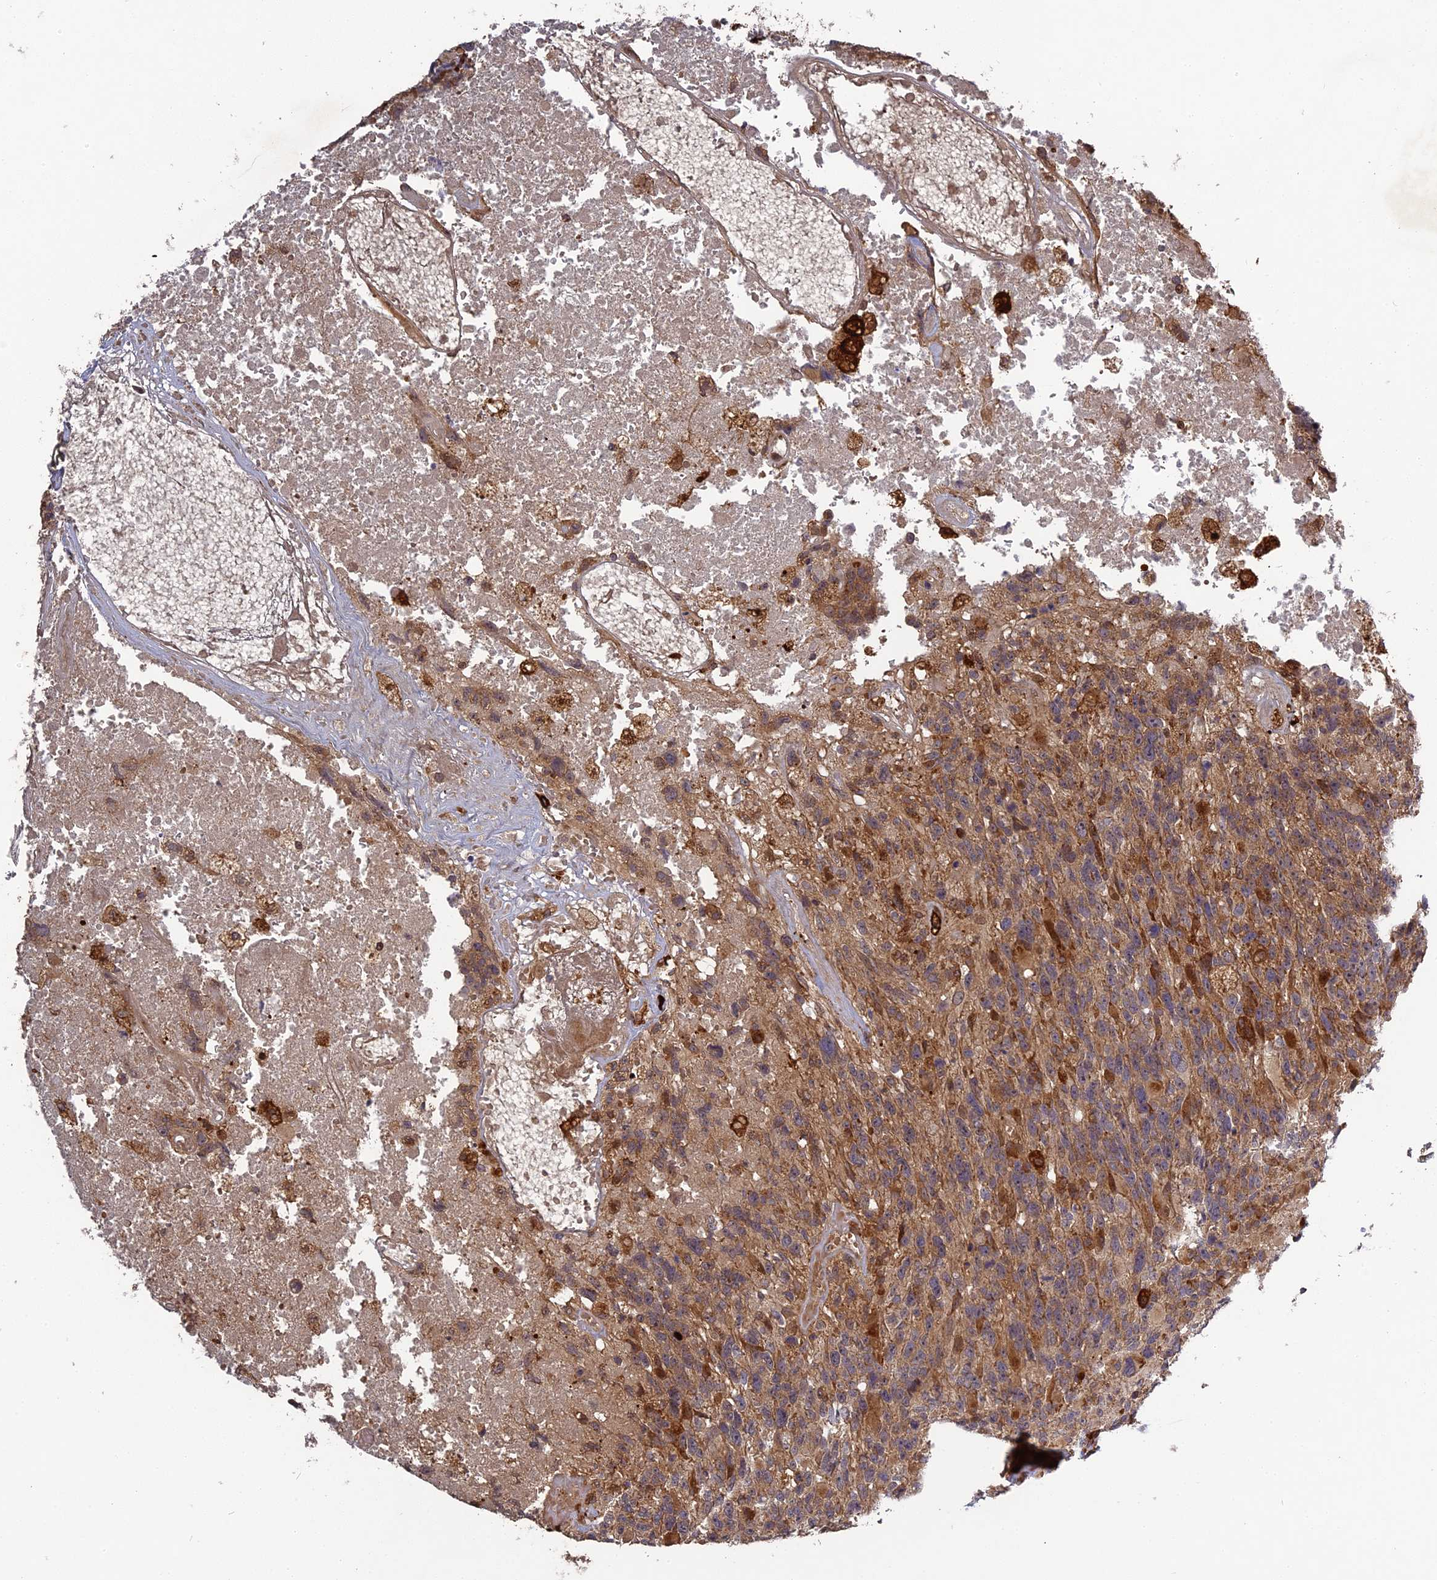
{"staining": {"intensity": "weak", "quantity": ">75%", "location": "cytoplasmic/membranous"}, "tissue": "glioma", "cell_type": "Tumor cells", "image_type": "cancer", "snomed": [{"axis": "morphology", "description": "Glioma, malignant, High grade"}, {"axis": "topography", "description": "Brain"}], "caption": "Tumor cells exhibit low levels of weak cytoplasmic/membranous staining in about >75% of cells in glioma.", "gene": "TMUB2", "patient": {"sex": "male", "age": 76}}